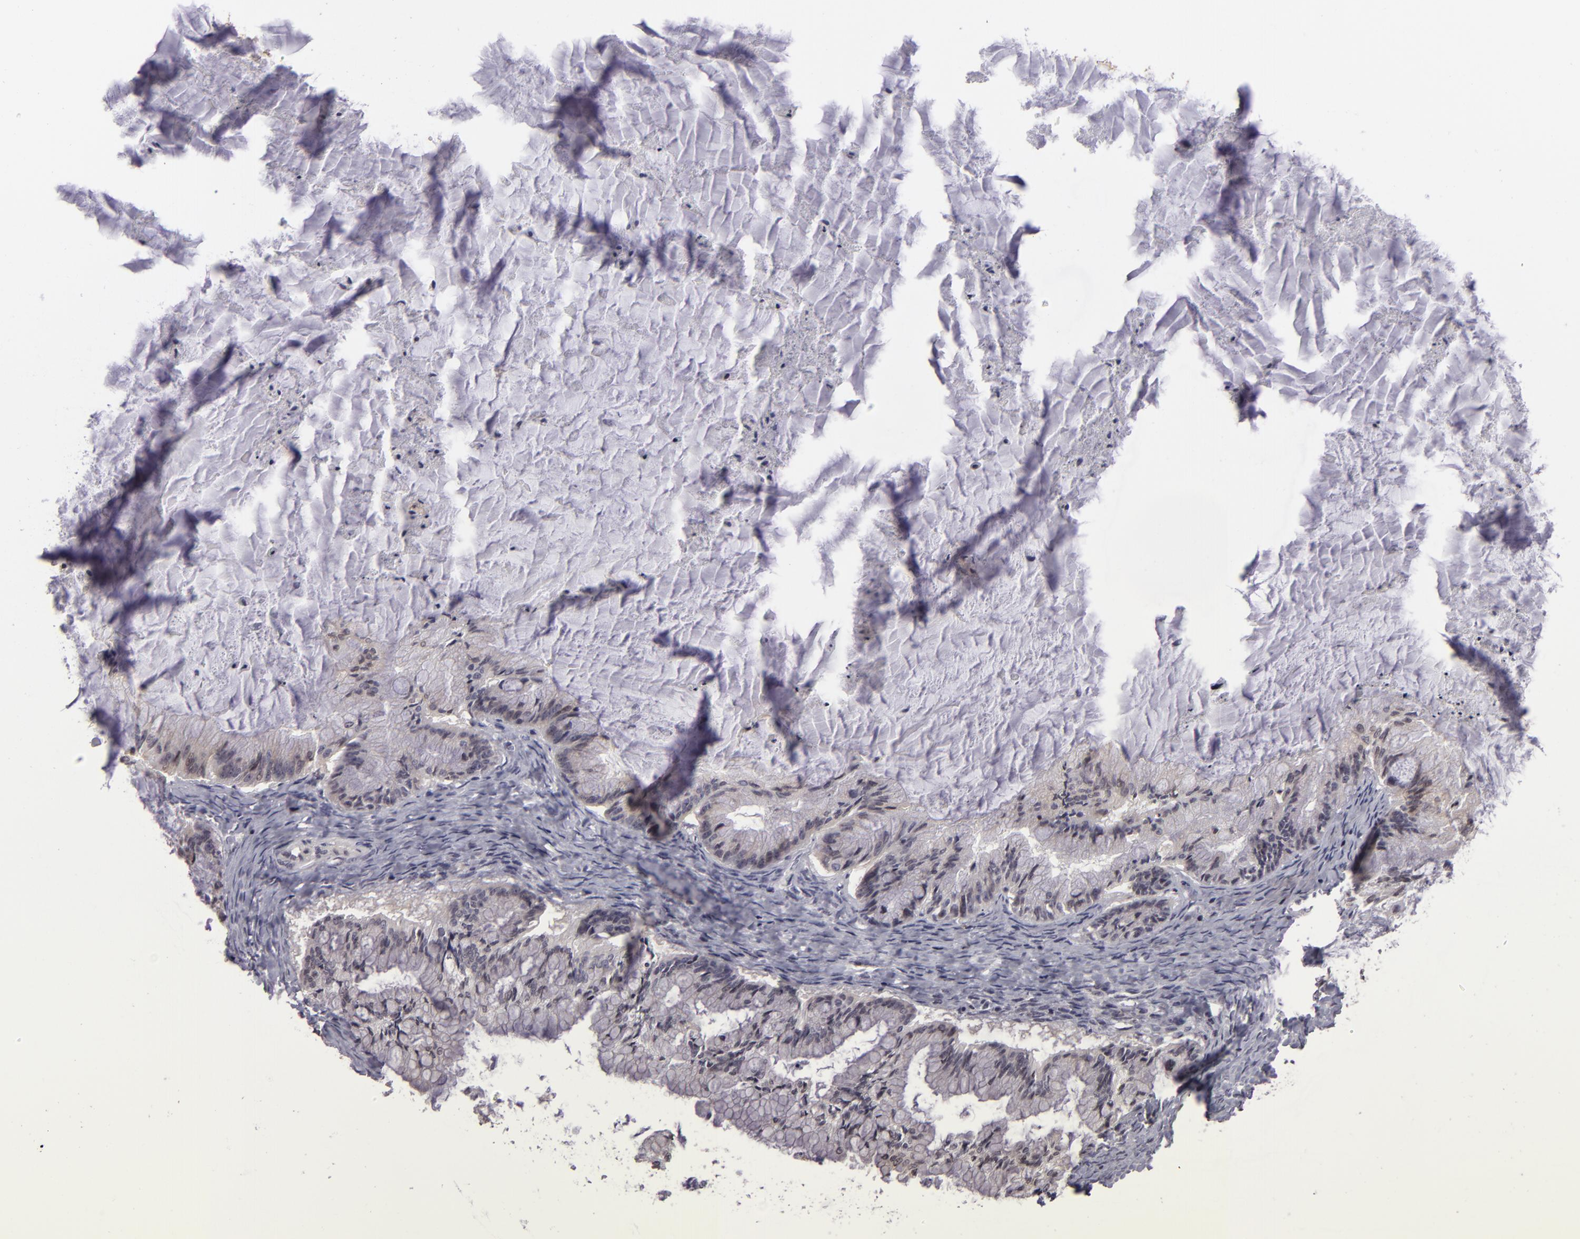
{"staining": {"intensity": "negative", "quantity": "none", "location": "none"}, "tissue": "ovarian cancer", "cell_type": "Tumor cells", "image_type": "cancer", "snomed": [{"axis": "morphology", "description": "Cystadenocarcinoma, mucinous, NOS"}, {"axis": "topography", "description": "Ovary"}], "caption": "Mucinous cystadenocarcinoma (ovarian) was stained to show a protein in brown. There is no significant staining in tumor cells.", "gene": "AKAP6", "patient": {"sex": "female", "age": 57}}